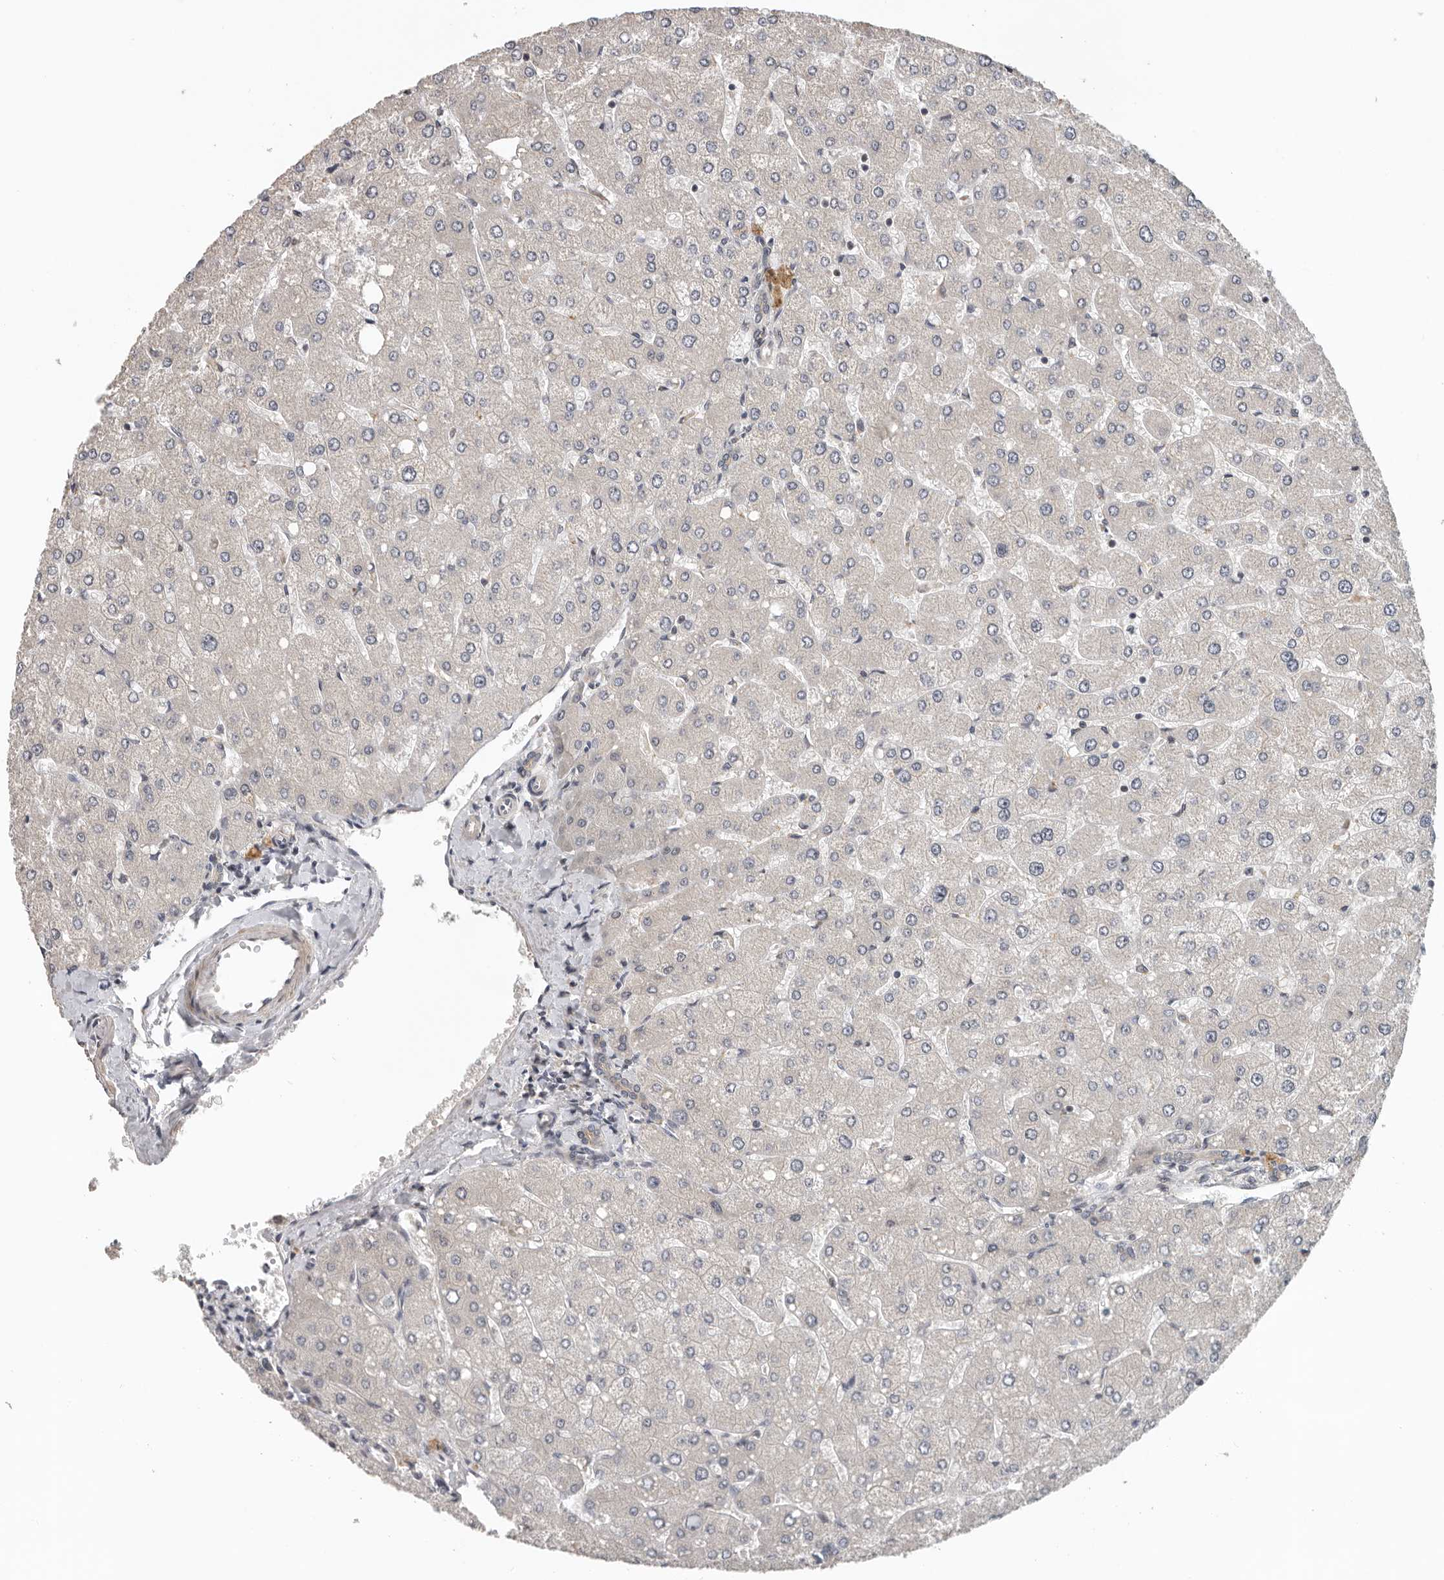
{"staining": {"intensity": "negative", "quantity": "none", "location": "none"}, "tissue": "liver", "cell_type": "Cholangiocytes", "image_type": "normal", "snomed": [{"axis": "morphology", "description": "Normal tissue, NOS"}, {"axis": "topography", "description": "Liver"}], "caption": "Photomicrograph shows no significant protein staining in cholangiocytes of unremarkable liver. Nuclei are stained in blue.", "gene": "HENMT1", "patient": {"sex": "male", "age": 55}}